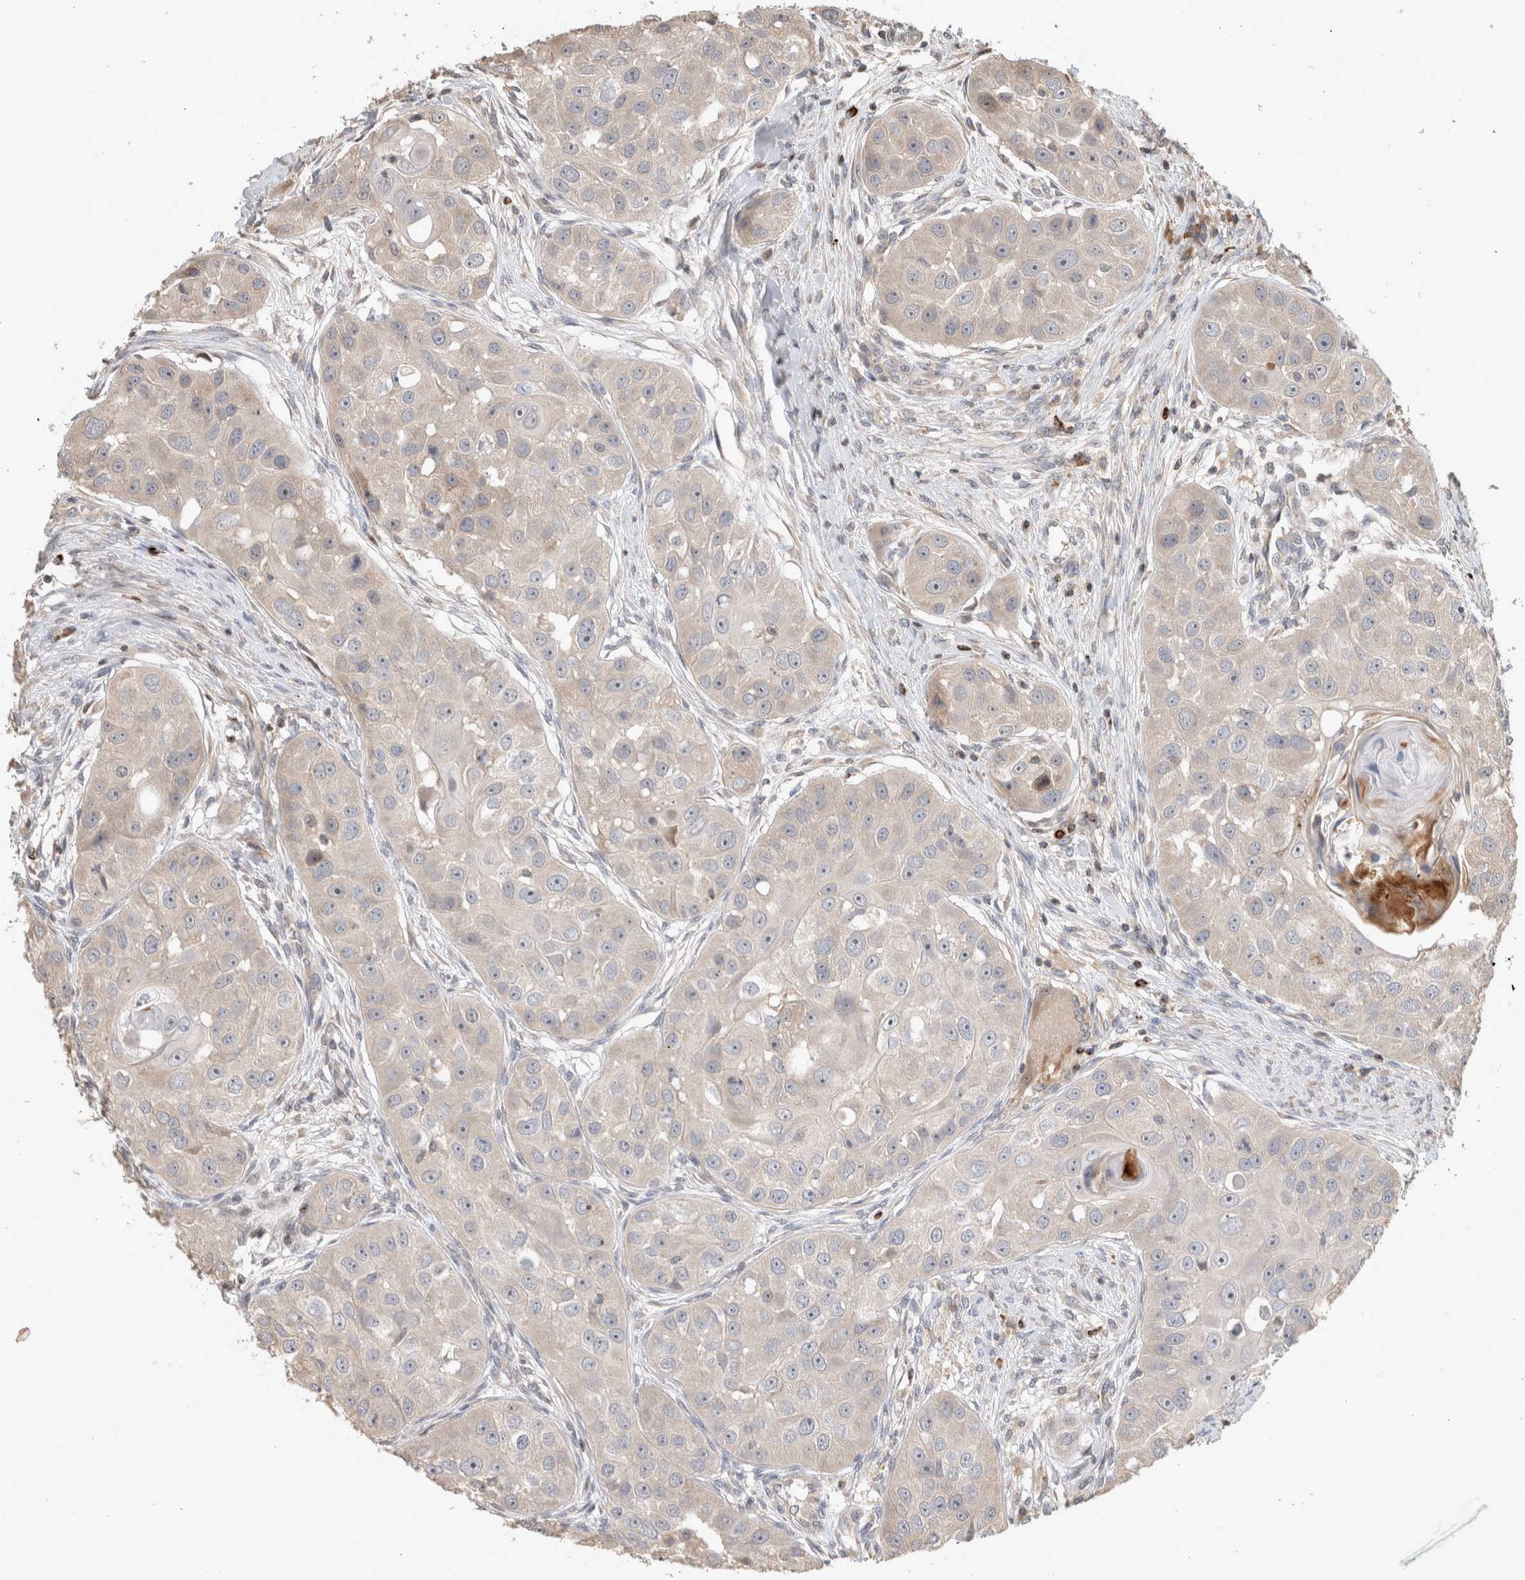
{"staining": {"intensity": "negative", "quantity": "none", "location": "none"}, "tissue": "head and neck cancer", "cell_type": "Tumor cells", "image_type": "cancer", "snomed": [{"axis": "morphology", "description": "Normal tissue, NOS"}, {"axis": "morphology", "description": "Squamous cell carcinoma, NOS"}, {"axis": "topography", "description": "Skeletal muscle"}, {"axis": "topography", "description": "Head-Neck"}], "caption": "IHC micrograph of head and neck cancer (squamous cell carcinoma) stained for a protein (brown), which displays no expression in tumor cells.", "gene": "SERAC1", "patient": {"sex": "male", "age": 51}}